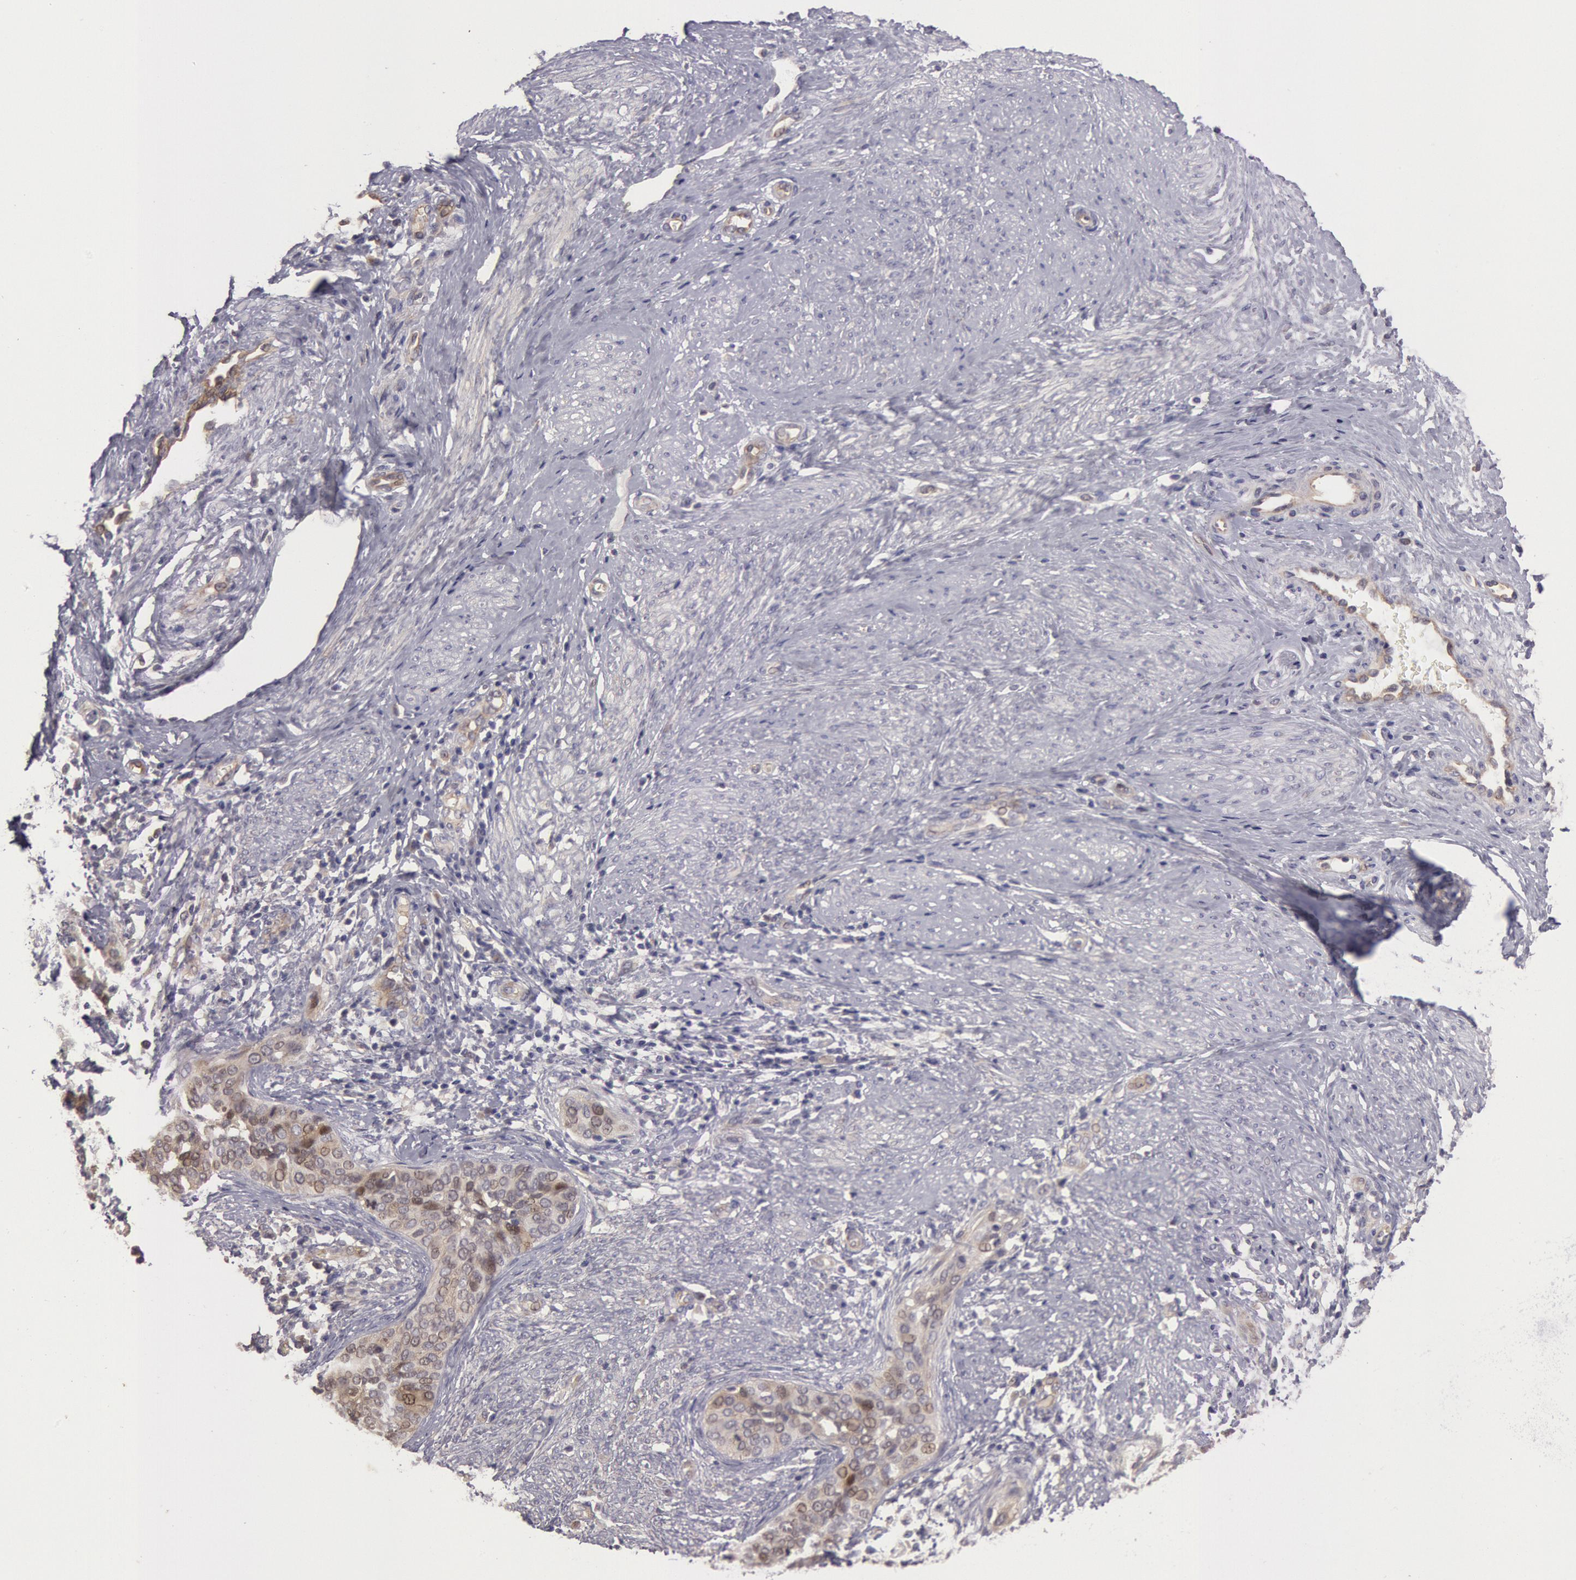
{"staining": {"intensity": "weak", "quantity": "<25%", "location": "nuclear"}, "tissue": "cervical cancer", "cell_type": "Tumor cells", "image_type": "cancer", "snomed": [{"axis": "morphology", "description": "Squamous cell carcinoma, NOS"}, {"axis": "topography", "description": "Cervix"}], "caption": "An IHC photomicrograph of cervical cancer is shown. There is no staining in tumor cells of cervical cancer.", "gene": "AMOTL1", "patient": {"sex": "female", "age": 31}}